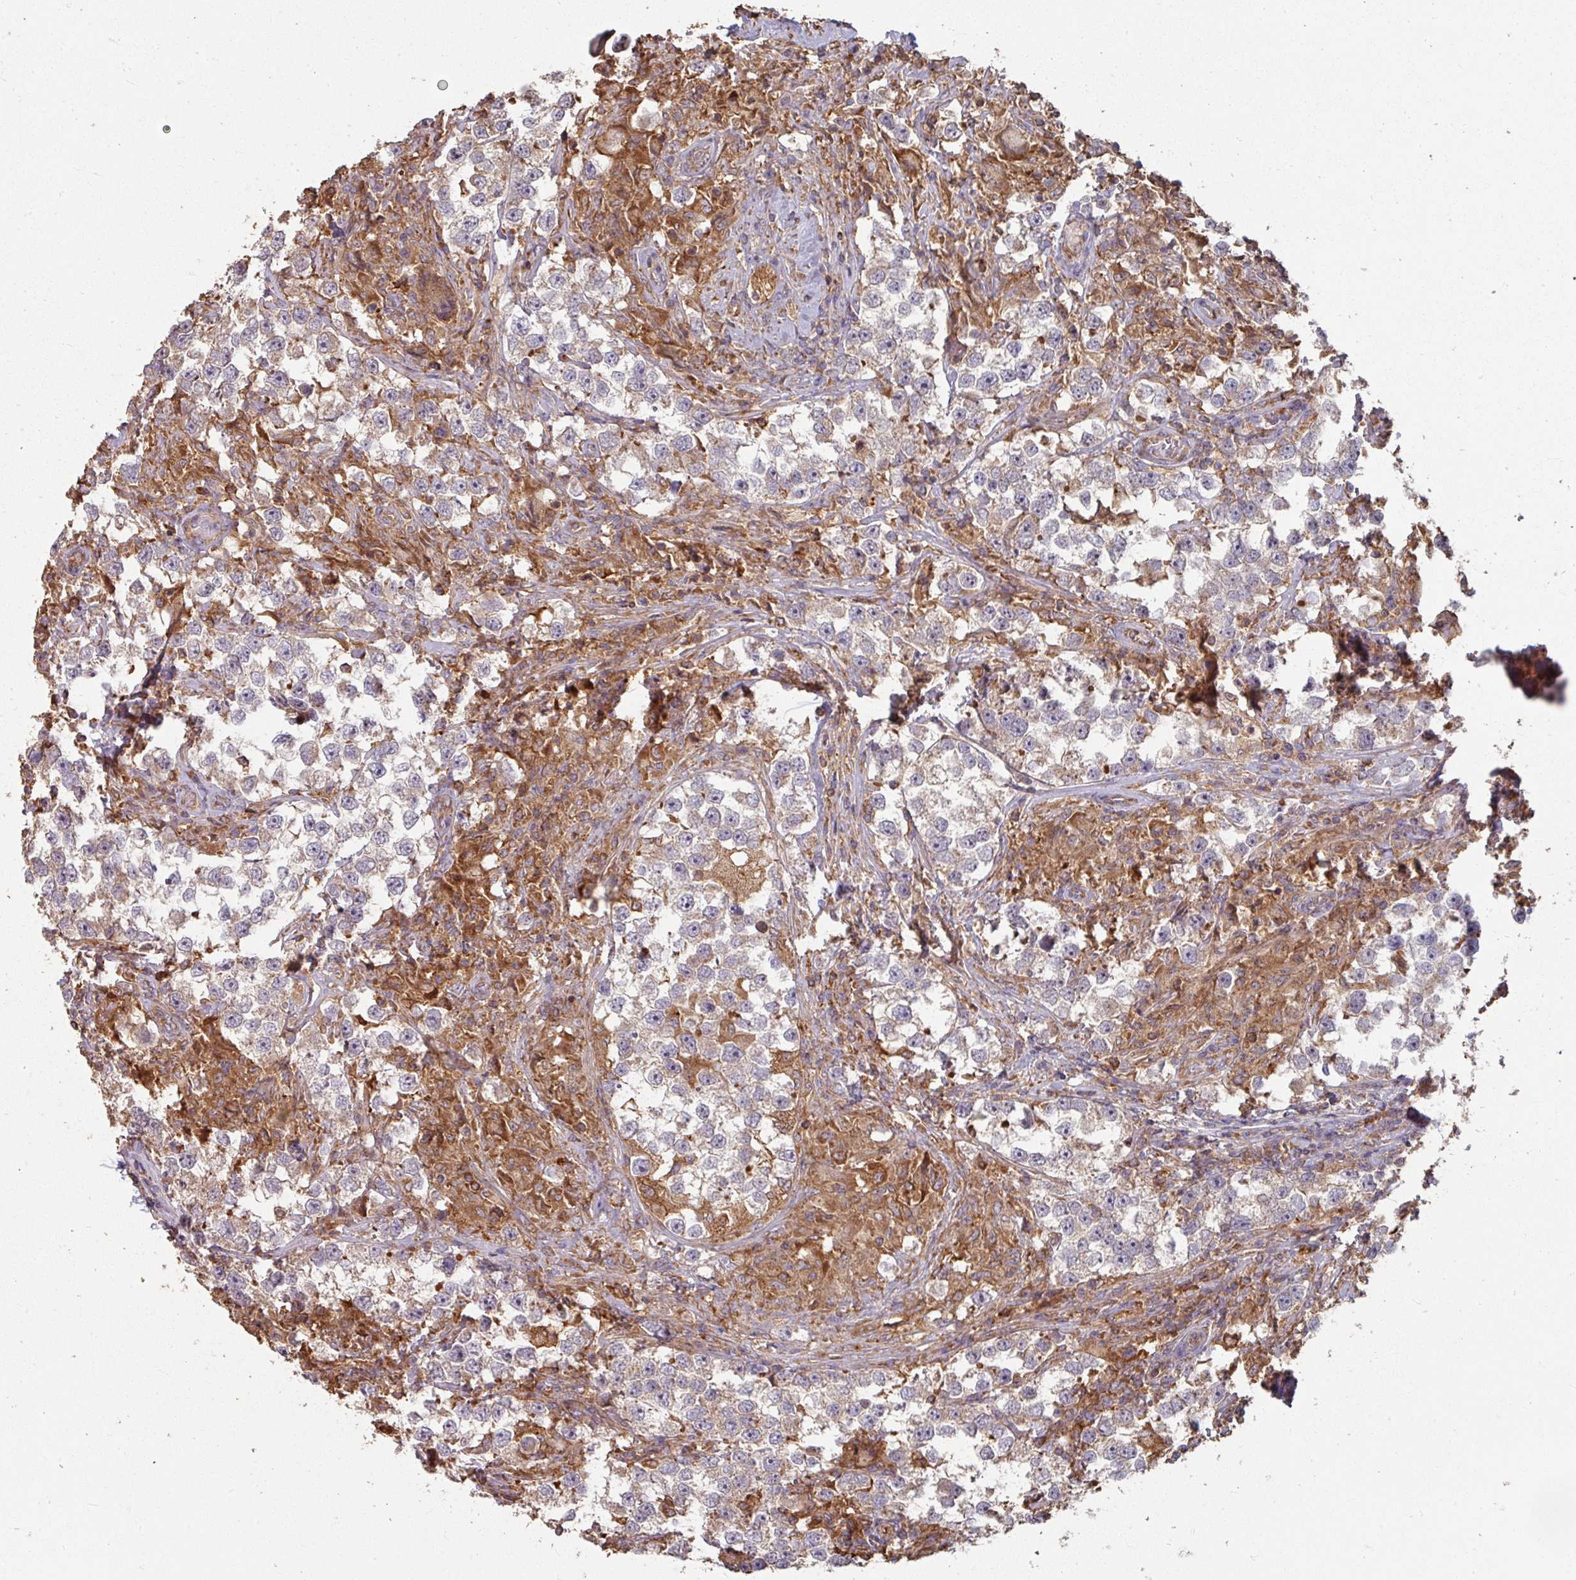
{"staining": {"intensity": "weak", "quantity": "<25%", "location": "cytoplasmic/membranous"}, "tissue": "testis cancer", "cell_type": "Tumor cells", "image_type": "cancer", "snomed": [{"axis": "morphology", "description": "Seminoma, NOS"}, {"axis": "topography", "description": "Testis"}], "caption": "Tumor cells show no significant protein expression in testis cancer.", "gene": "CCDC68", "patient": {"sex": "male", "age": 46}}